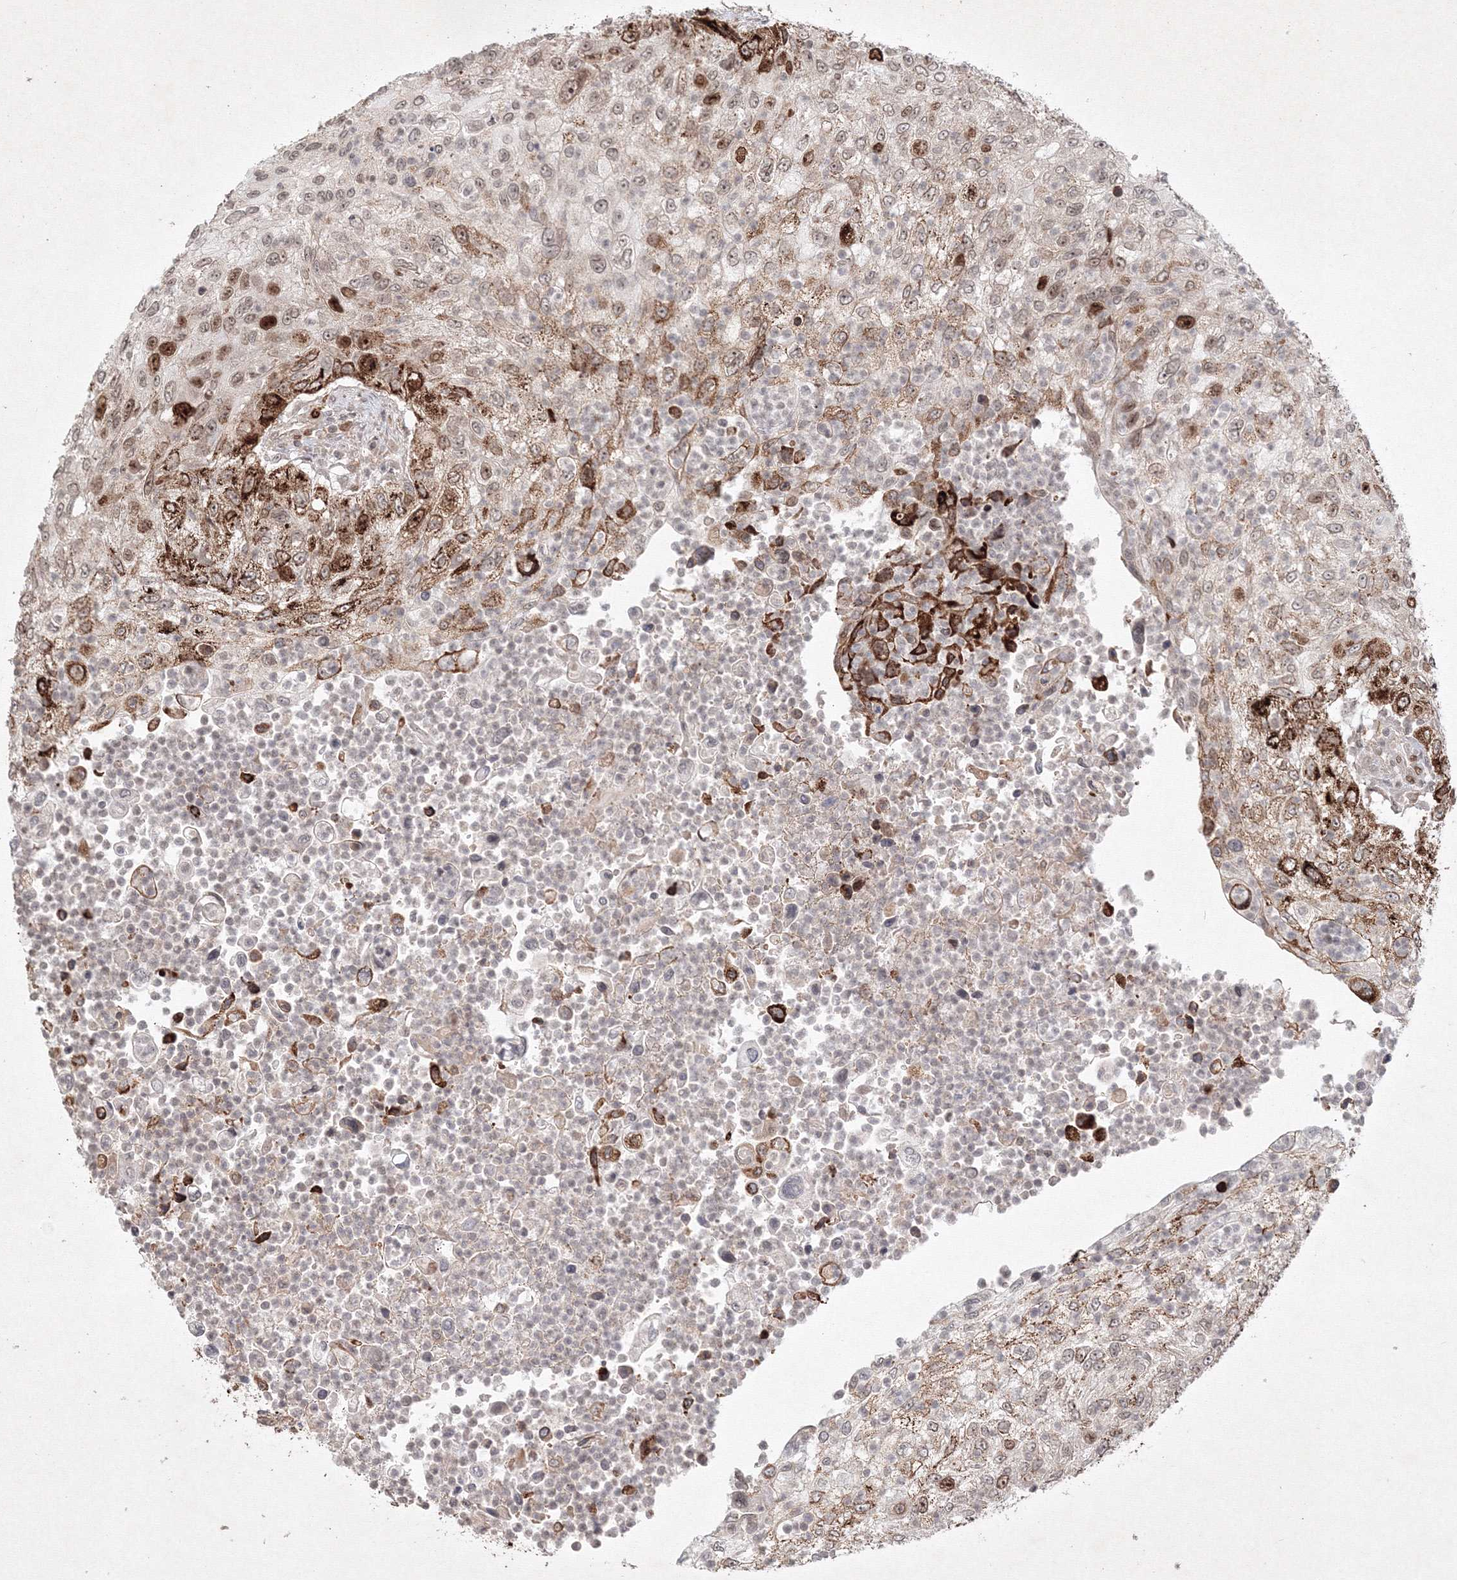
{"staining": {"intensity": "strong", "quantity": "25%-75%", "location": "cytoplasmic/membranous,nuclear"}, "tissue": "urothelial cancer", "cell_type": "Tumor cells", "image_type": "cancer", "snomed": [{"axis": "morphology", "description": "Urothelial carcinoma, High grade"}, {"axis": "topography", "description": "Urinary bladder"}], "caption": "Immunohistochemistry (IHC) (DAB) staining of human urothelial carcinoma (high-grade) shows strong cytoplasmic/membranous and nuclear protein positivity in about 25%-75% of tumor cells.", "gene": "KIF20A", "patient": {"sex": "female", "age": 60}}